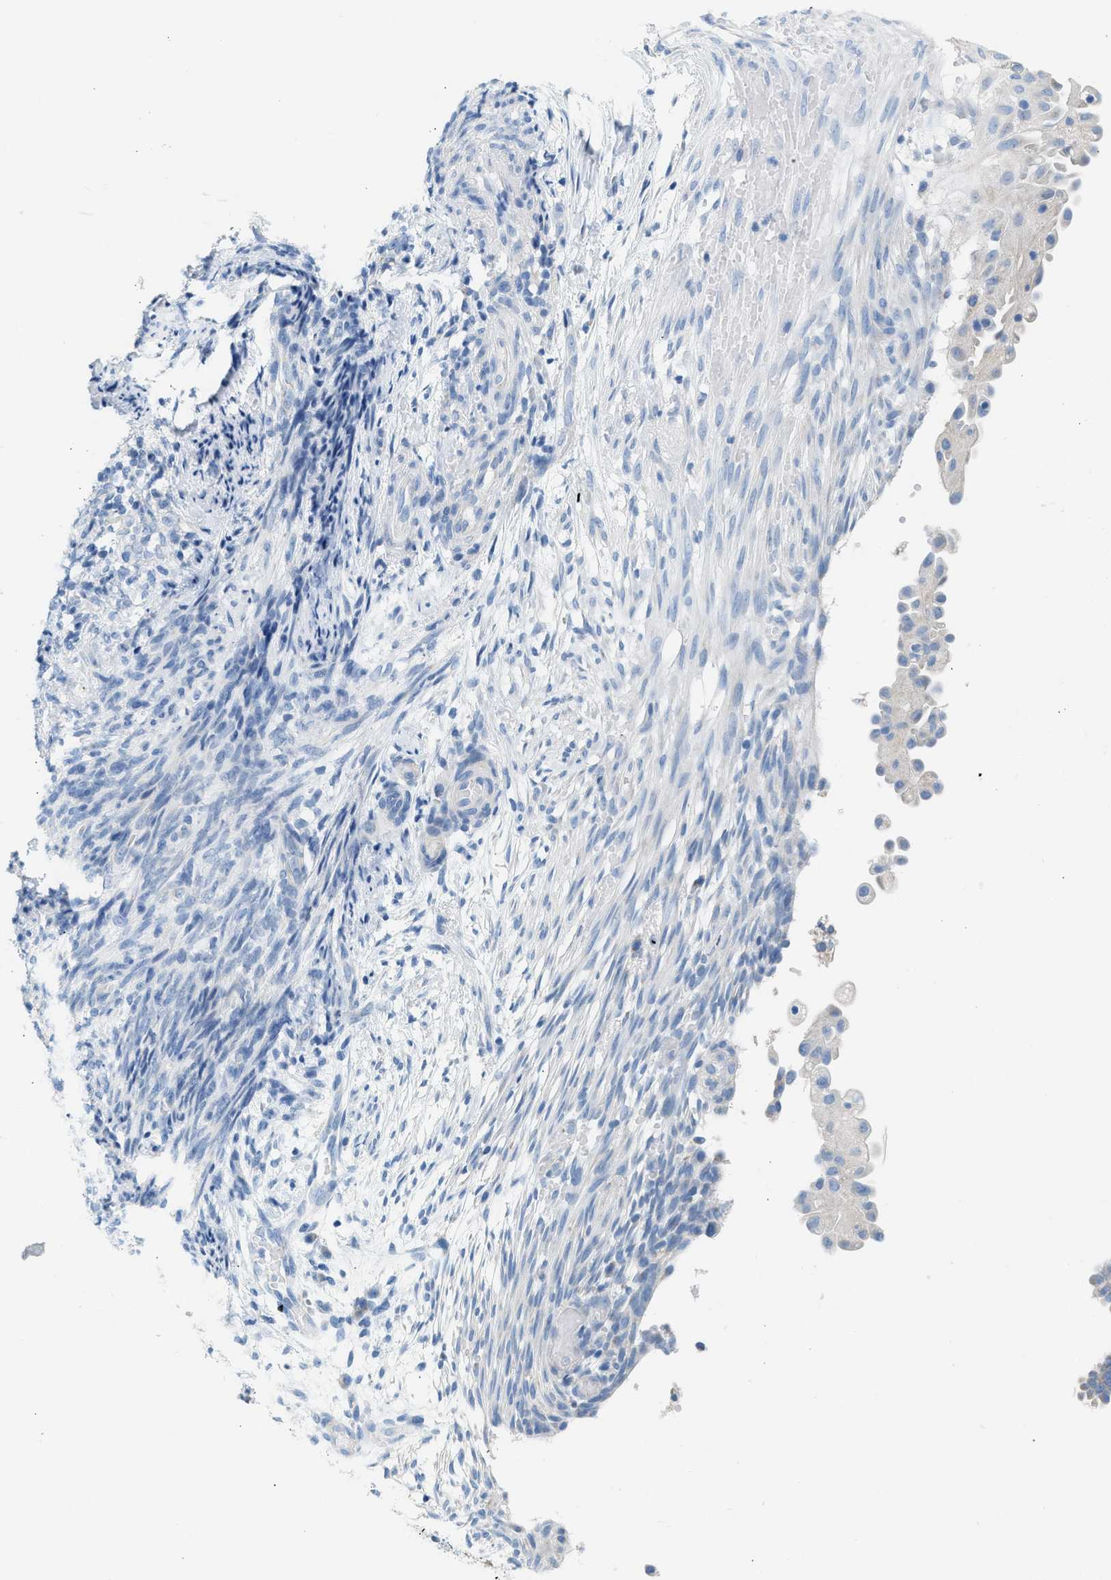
{"staining": {"intensity": "weak", "quantity": "<25%", "location": "cytoplasmic/membranous"}, "tissue": "endometrial cancer", "cell_type": "Tumor cells", "image_type": "cancer", "snomed": [{"axis": "morphology", "description": "Adenocarcinoma, NOS"}, {"axis": "topography", "description": "Endometrium"}], "caption": "Tumor cells show no significant positivity in endometrial adenocarcinoma.", "gene": "NDUFS8", "patient": {"sex": "female", "age": 58}}